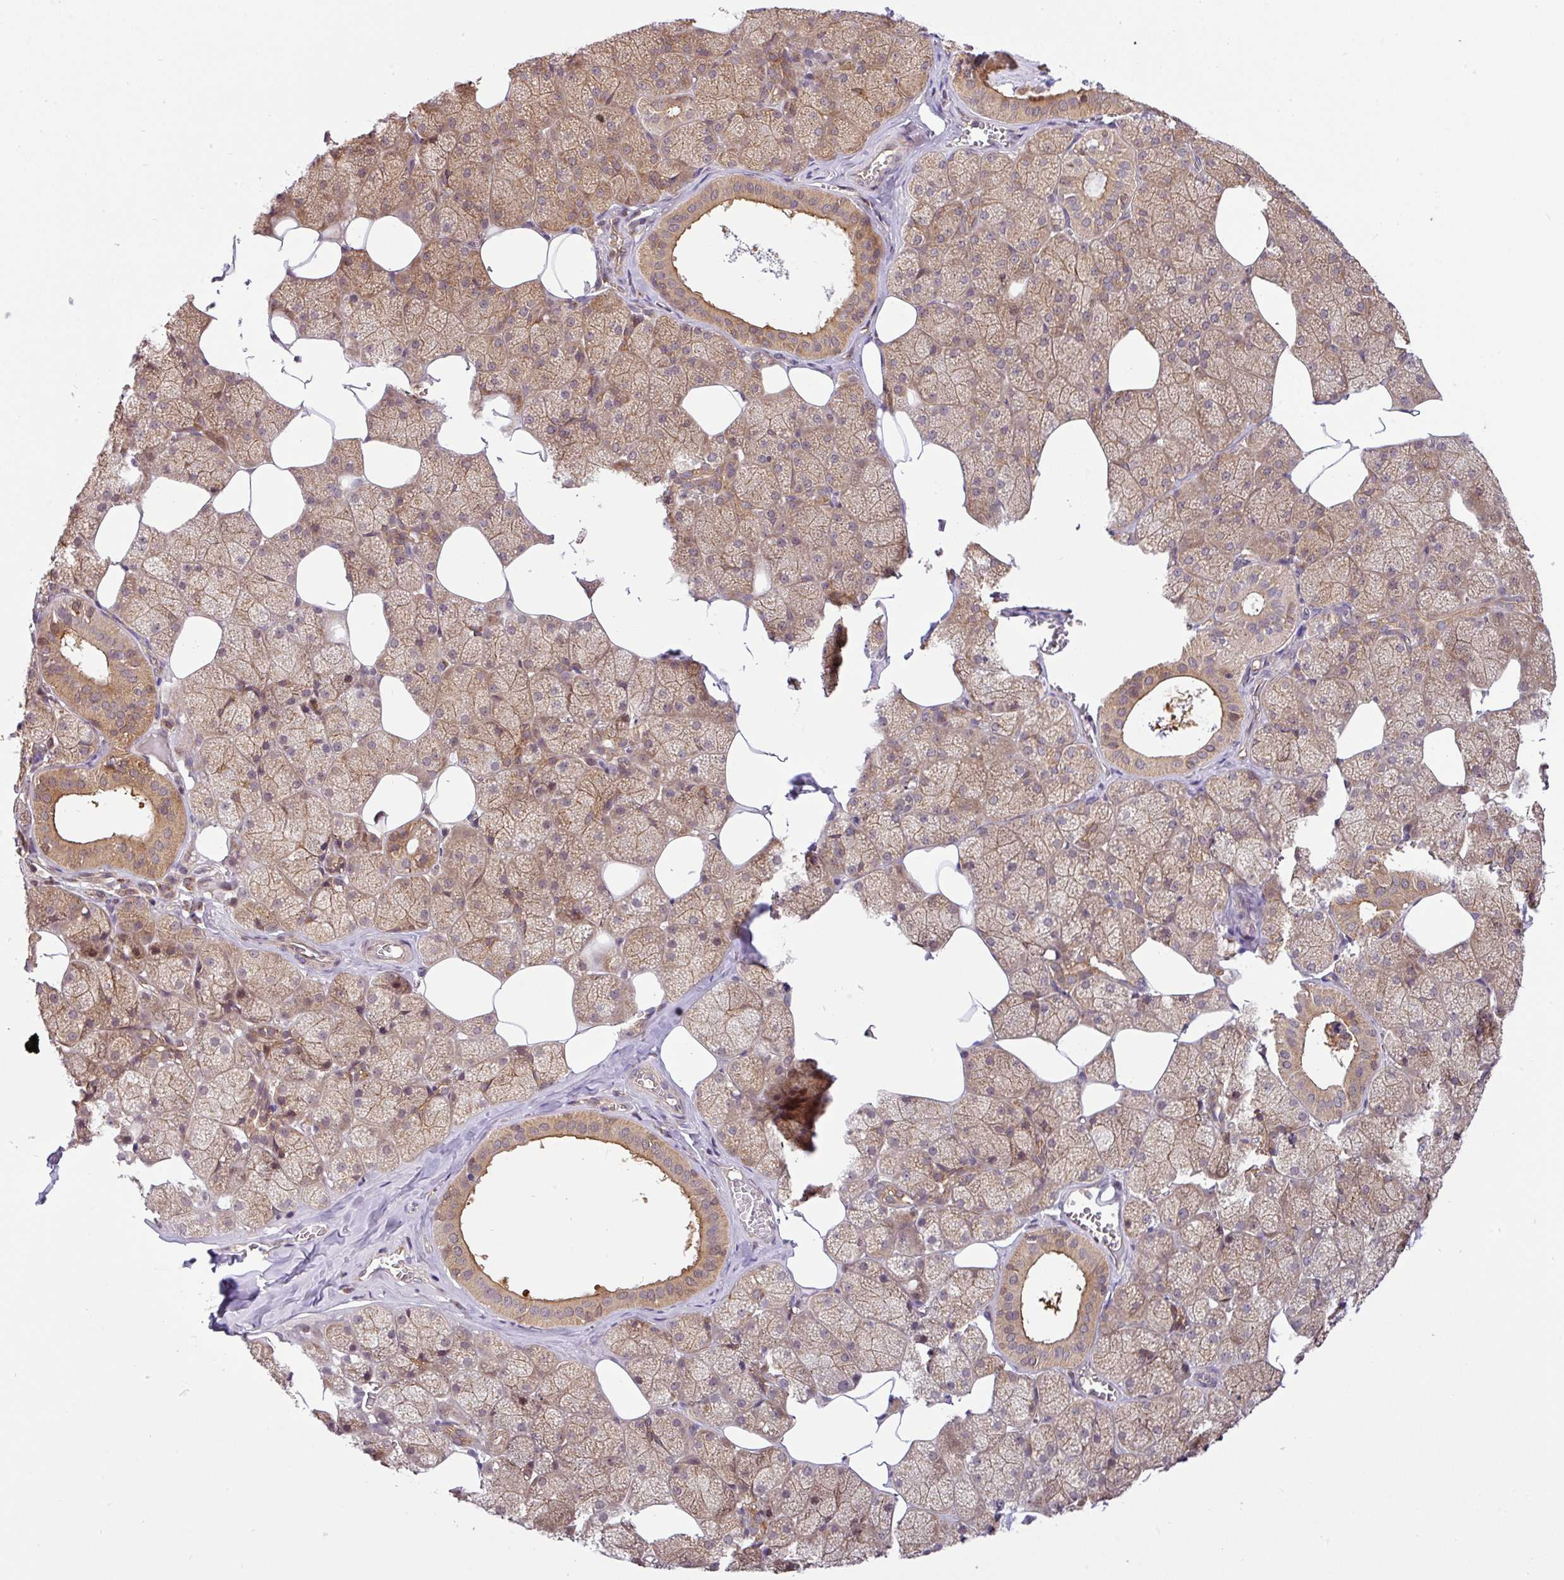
{"staining": {"intensity": "moderate", "quantity": "25%-75%", "location": "cytoplasmic/membranous"}, "tissue": "salivary gland", "cell_type": "Glandular cells", "image_type": "normal", "snomed": [{"axis": "morphology", "description": "Normal tissue, NOS"}, {"axis": "topography", "description": "Salivary gland"}, {"axis": "topography", "description": "Peripheral nerve tissue"}], "caption": "Salivary gland stained for a protein reveals moderate cytoplasmic/membranous positivity in glandular cells.", "gene": "SHB", "patient": {"sex": "male", "age": 38}}